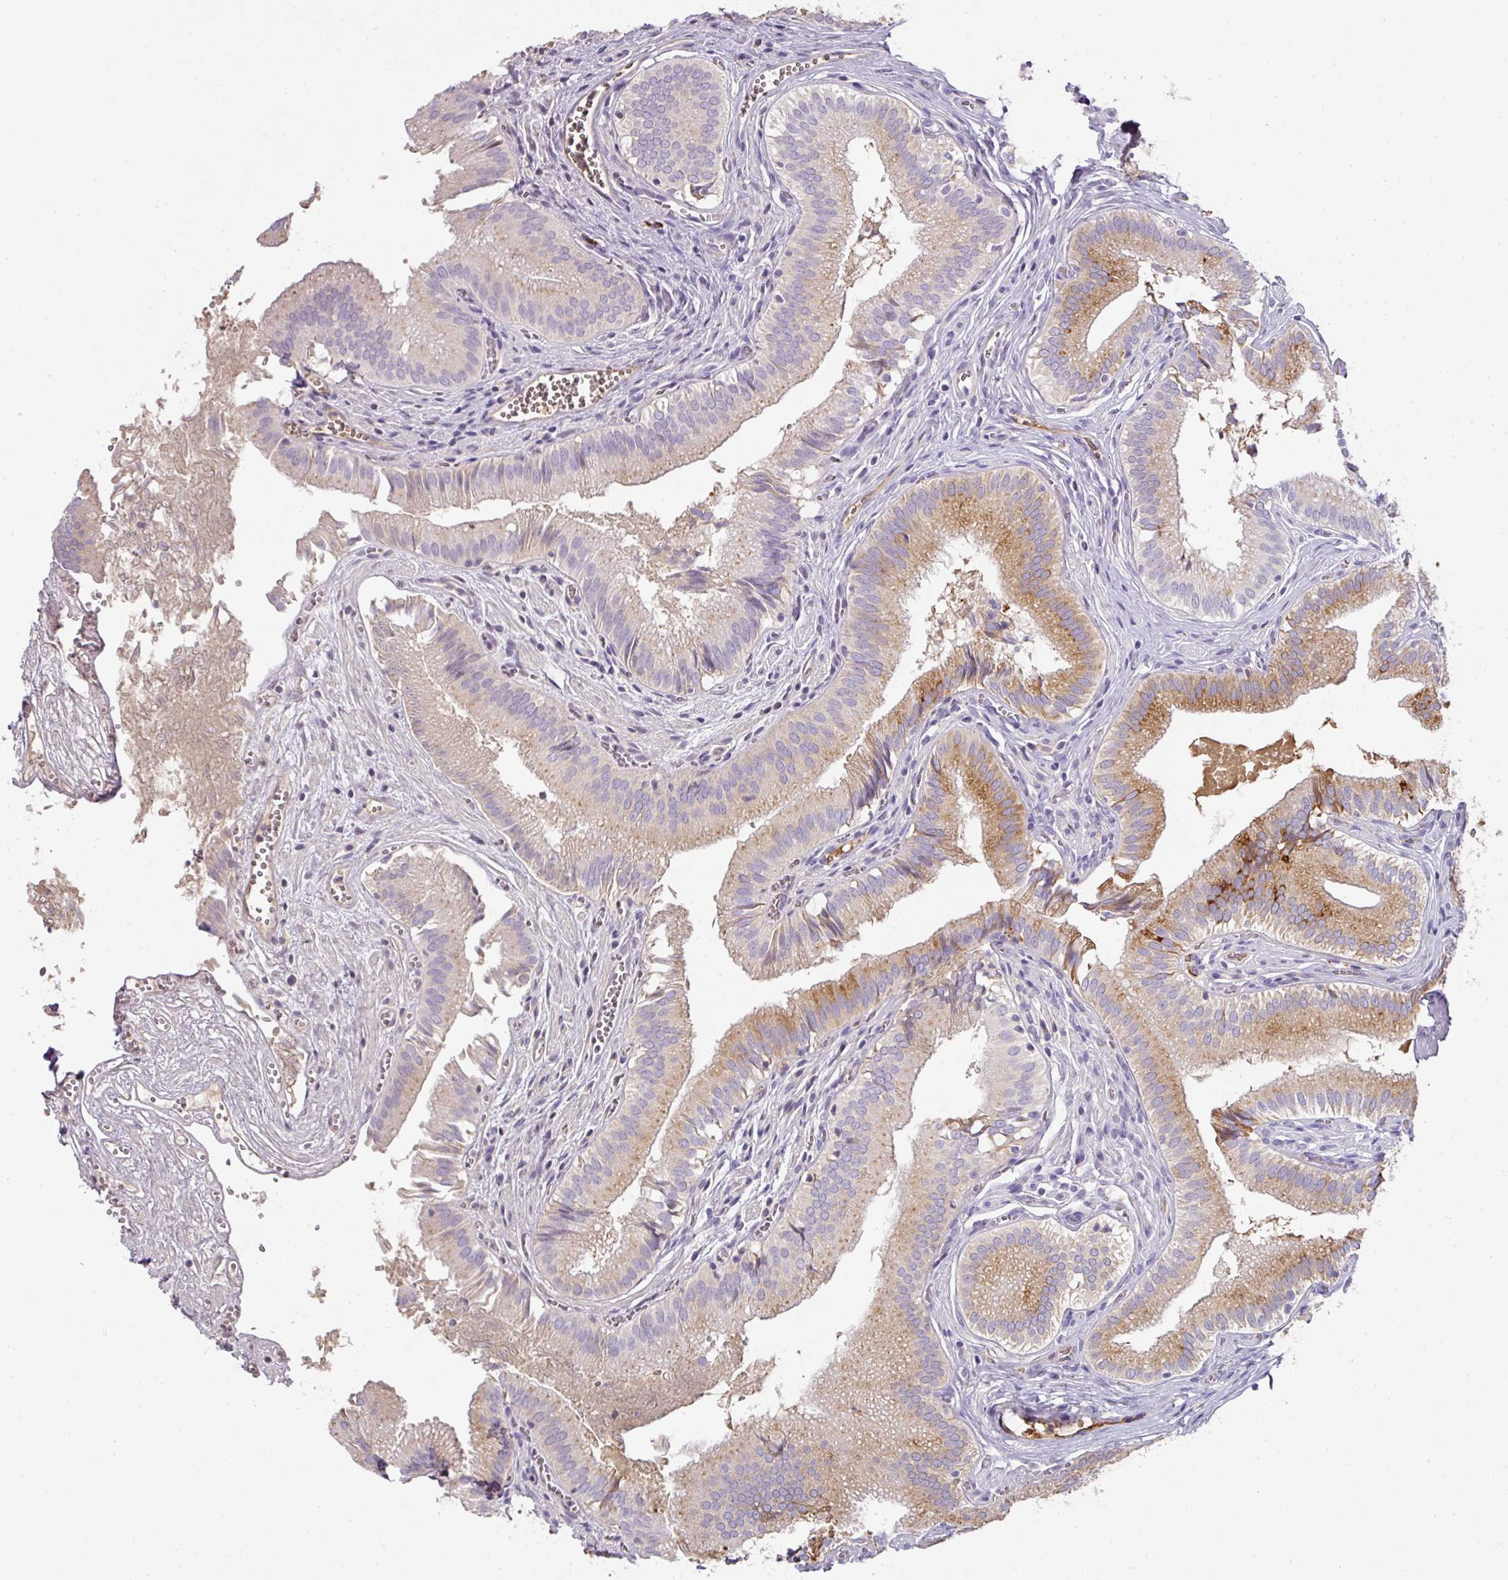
{"staining": {"intensity": "moderate", "quantity": "25%-75%", "location": "cytoplasmic/membranous"}, "tissue": "gallbladder", "cell_type": "Glandular cells", "image_type": "normal", "snomed": [{"axis": "morphology", "description": "Normal tissue, NOS"}, {"axis": "topography", "description": "Gallbladder"}, {"axis": "topography", "description": "Peripheral nerve tissue"}], "caption": "Unremarkable gallbladder reveals moderate cytoplasmic/membranous positivity in about 25%-75% of glandular cells, visualized by immunohistochemistry.", "gene": "CCZ1B", "patient": {"sex": "male", "age": 17}}